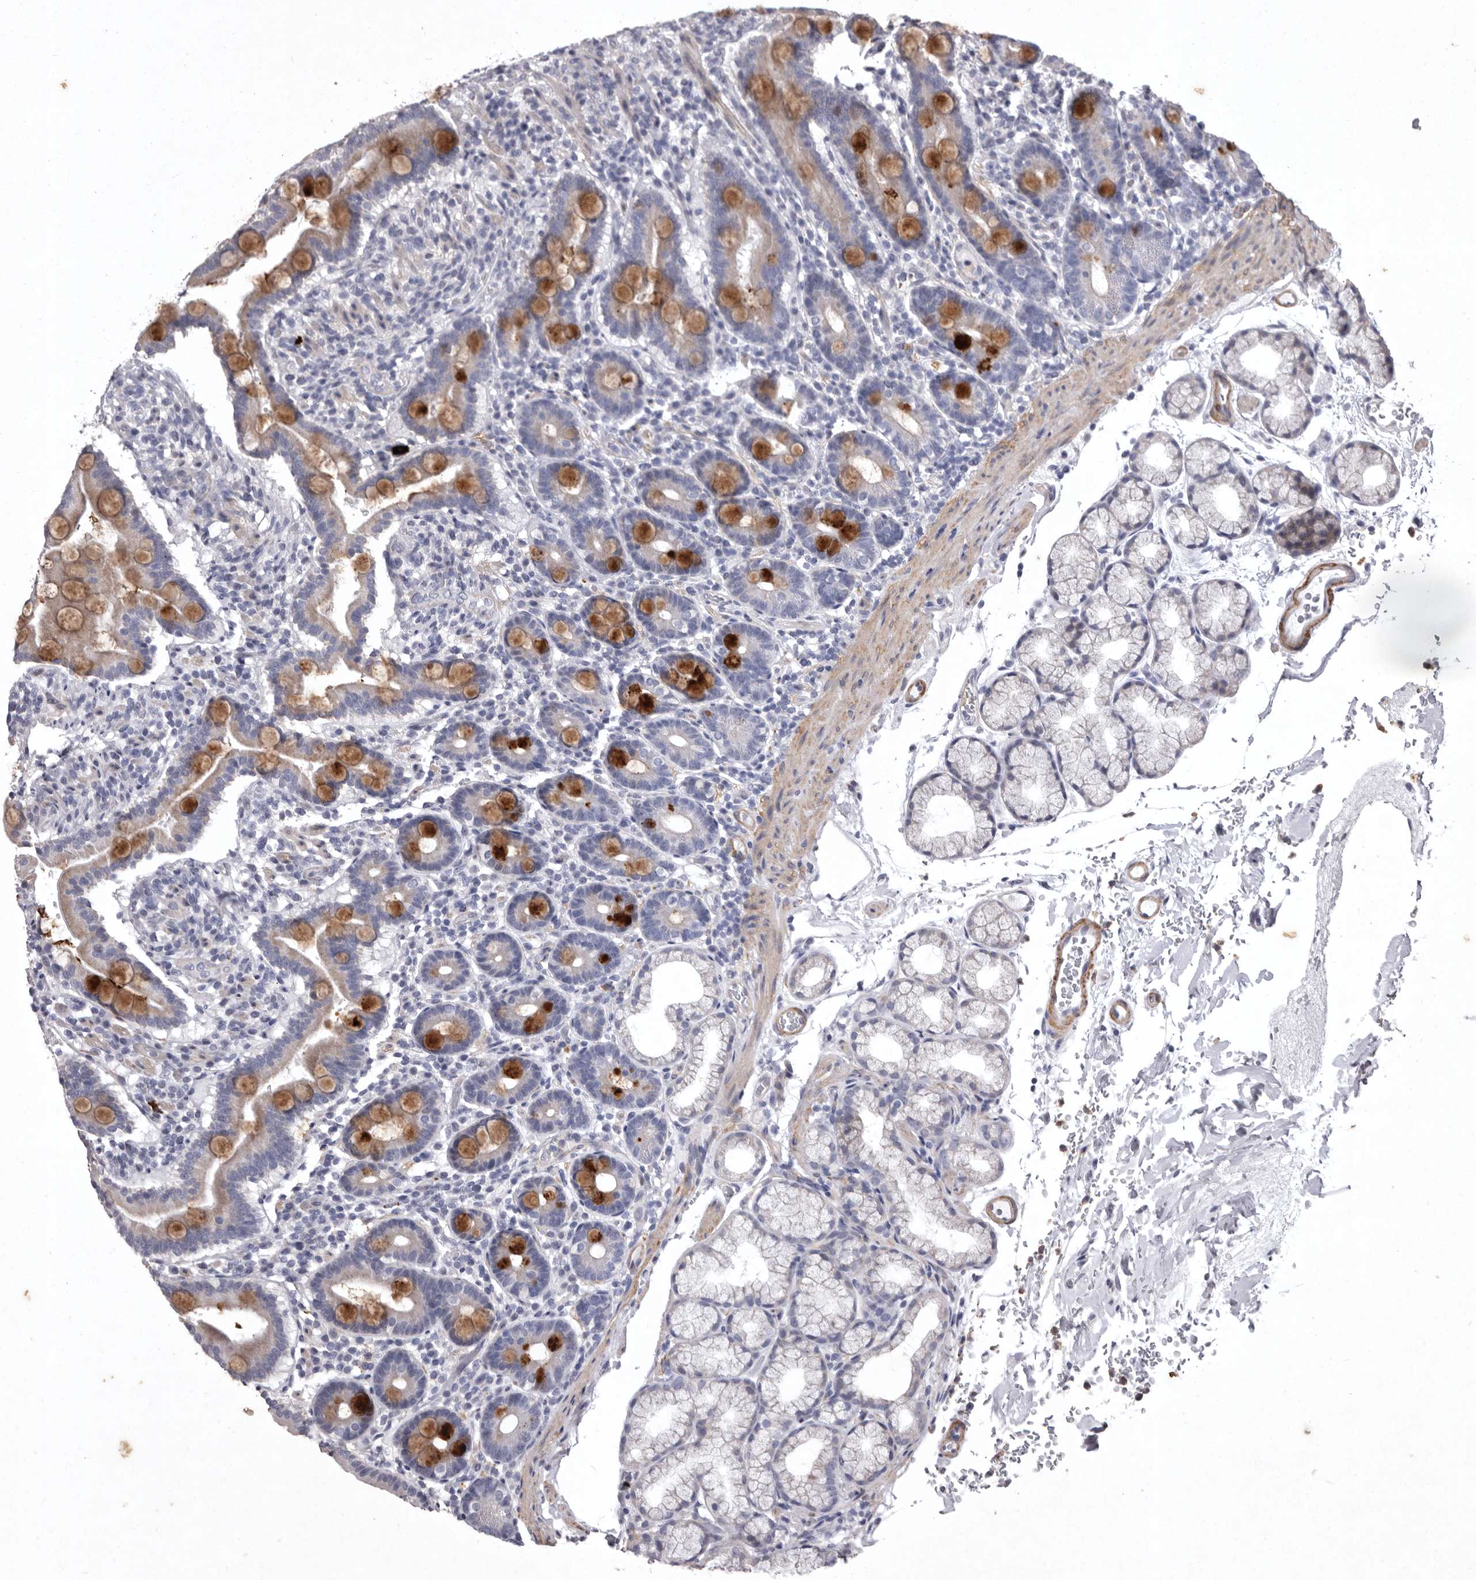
{"staining": {"intensity": "moderate", "quantity": "25%-75%", "location": "cytoplasmic/membranous"}, "tissue": "duodenum", "cell_type": "Glandular cells", "image_type": "normal", "snomed": [{"axis": "morphology", "description": "Normal tissue, NOS"}, {"axis": "topography", "description": "Duodenum"}], "caption": "Duodenum stained for a protein (brown) reveals moderate cytoplasmic/membranous positive expression in about 25%-75% of glandular cells.", "gene": "NKAIN4", "patient": {"sex": "male", "age": 54}}